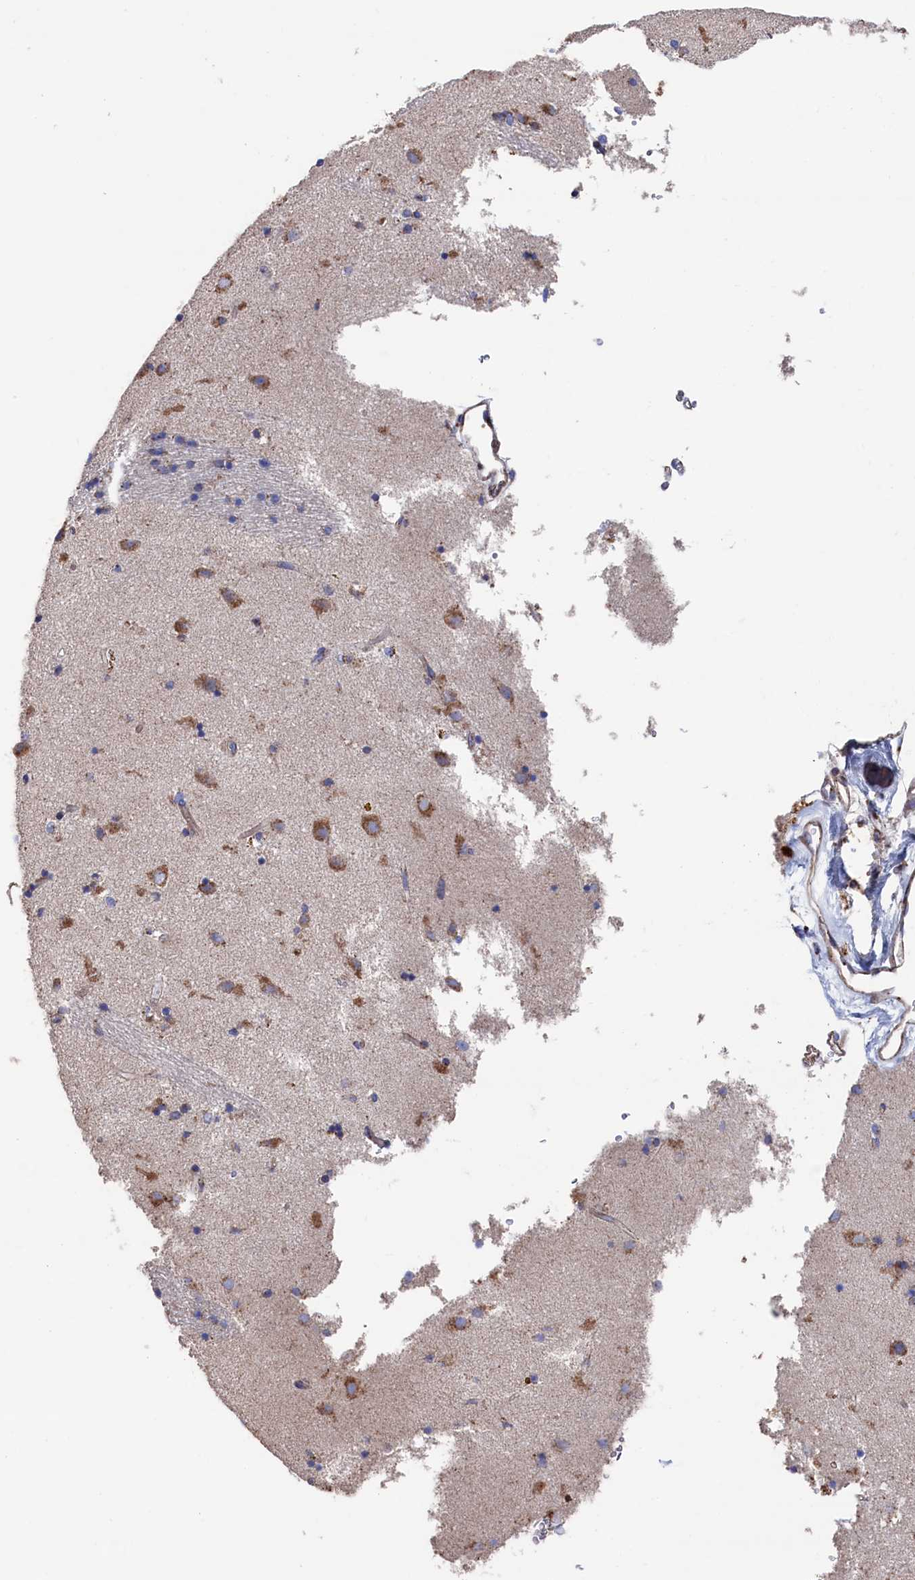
{"staining": {"intensity": "weak", "quantity": "<25%", "location": "cytoplasmic/membranous"}, "tissue": "caudate", "cell_type": "Glial cells", "image_type": "normal", "snomed": [{"axis": "morphology", "description": "Normal tissue, NOS"}, {"axis": "topography", "description": "Lateral ventricle wall"}], "caption": "Immunohistochemistry histopathology image of unremarkable caudate: human caudate stained with DAB shows no significant protein staining in glial cells. (DAB immunohistochemistry (IHC), high magnification).", "gene": "PRRC1", "patient": {"sex": "male", "age": 70}}